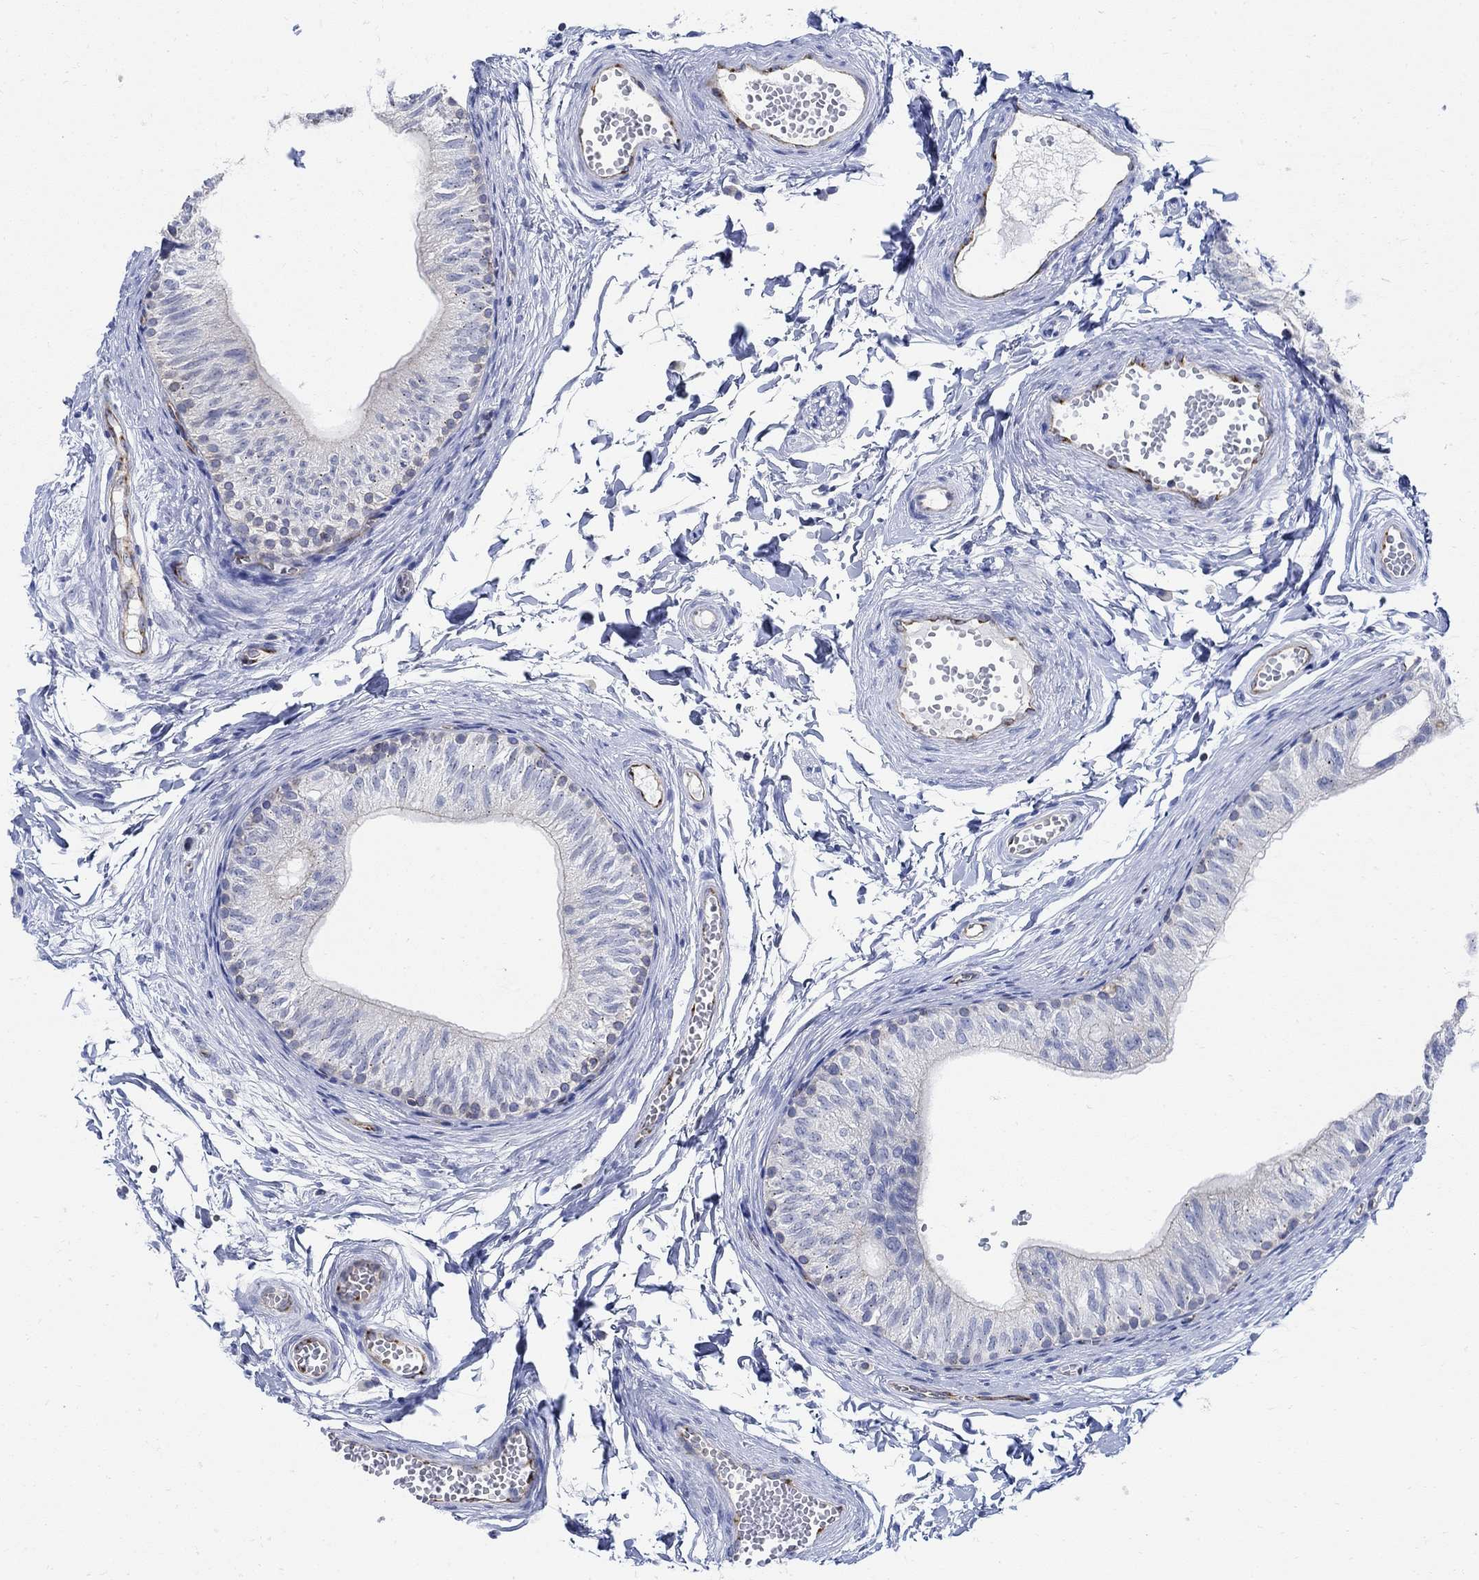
{"staining": {"intensity": "negative", "quantity": "none", "location": "none"}, "tissue": "epididymis", "cell_type": "Glandular cells", "image_type": "normal", "snomed": [{"axis": "morphology", "description": "Normal tissue, NOS"}, {"axis": "topography", "description": "Epididymis"}], "caption": "The photomicrograph shows no significant expression in glandular cells of epididymis.", "gene": "PHF21B", "patient": {"sex": "male", "age": 22}}